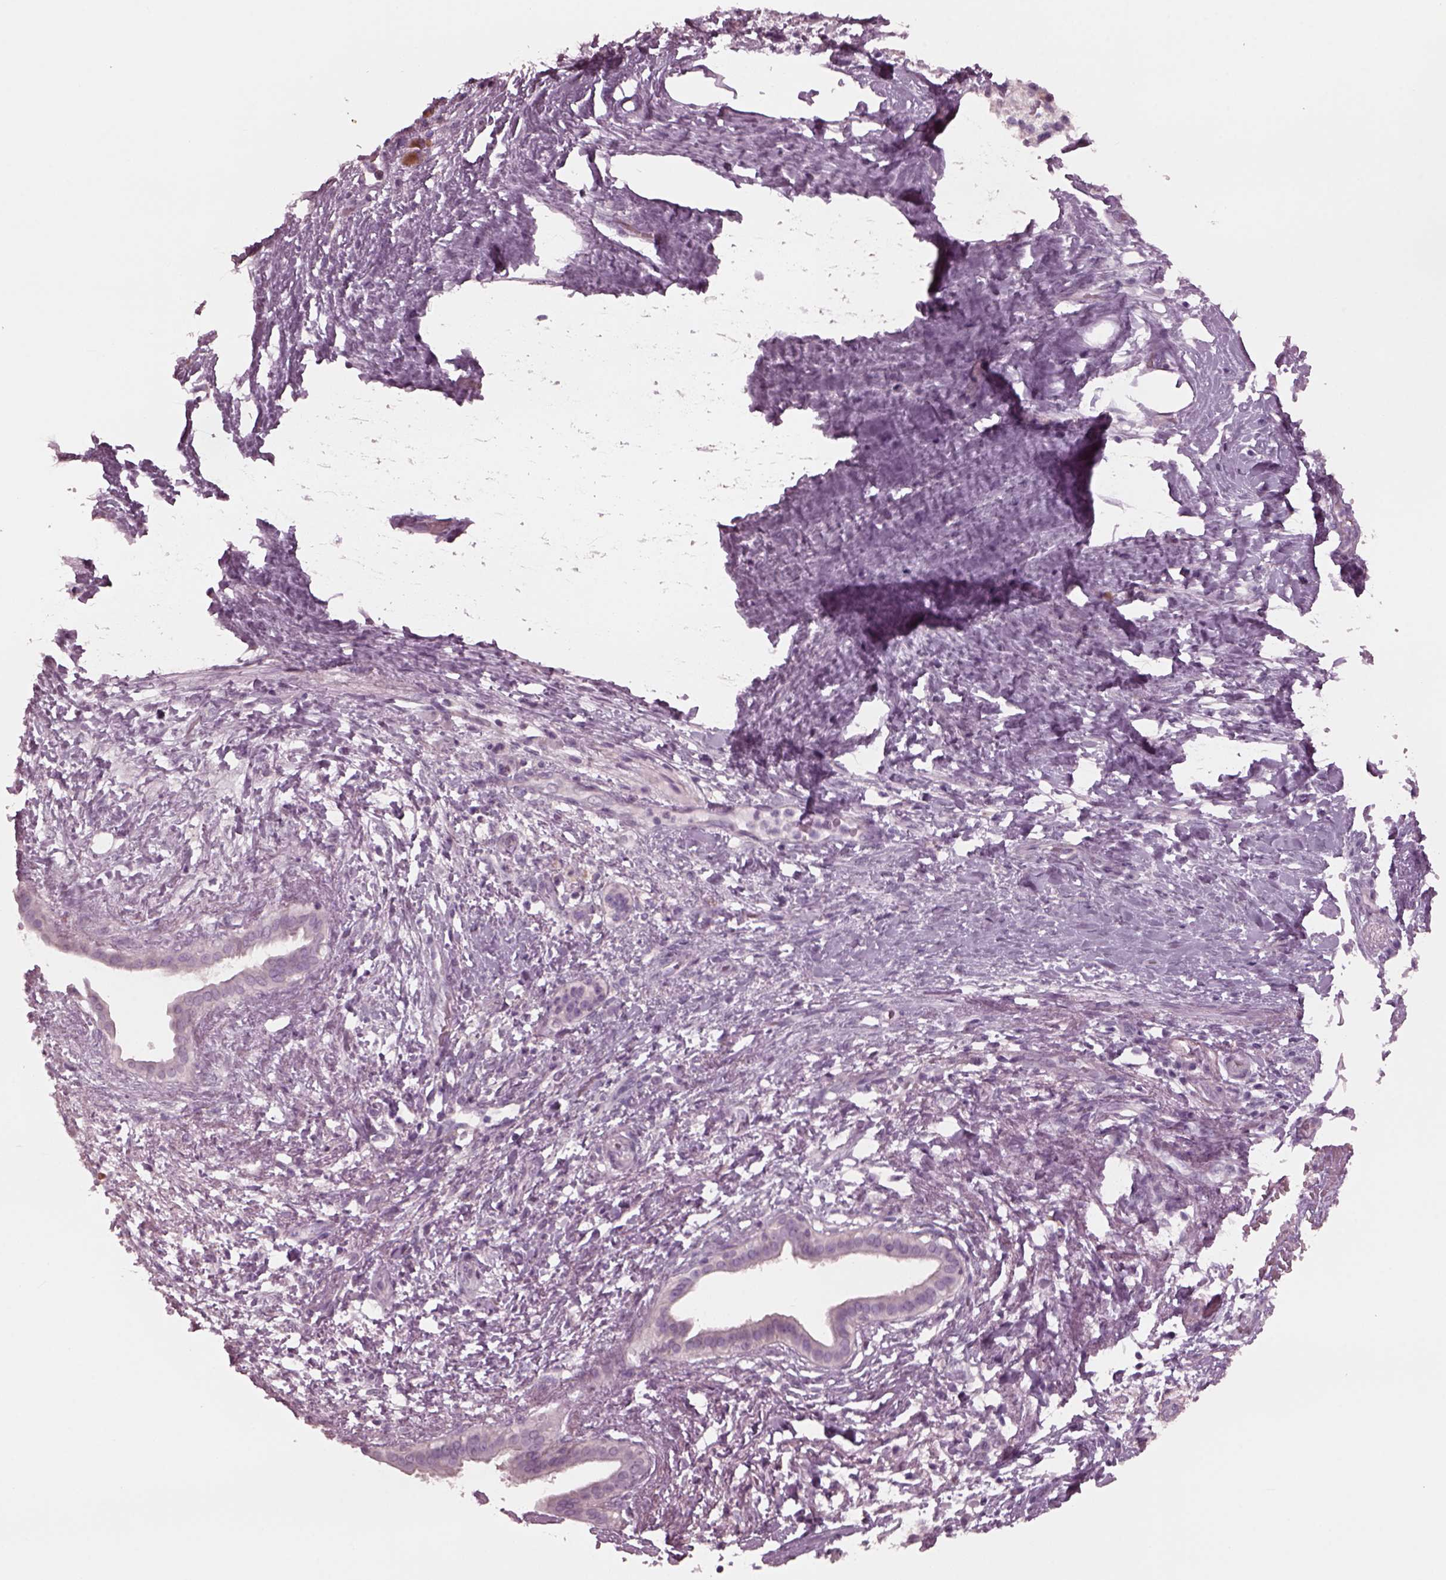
{"staining": {"intensity": "negative", "quantity": "none", "location": "none"}, "tissue": "pancreatic cancer", "cell_type": "Tumor cells", "image_type": "cancer", "snomed": [{"axis": "morphology", "description": "Adenocarcinoma, NOS"}, {"axis": "topography", "description": "Pancreas"}], "caption": "This is an immunohistochemistry (IHC) photomicrograph of human pancreatic cancer (adenocarcinoma). There is no positivity in tumor cells.", "gene": "YY2", "patient": {"sex": "female", "age": 72}}